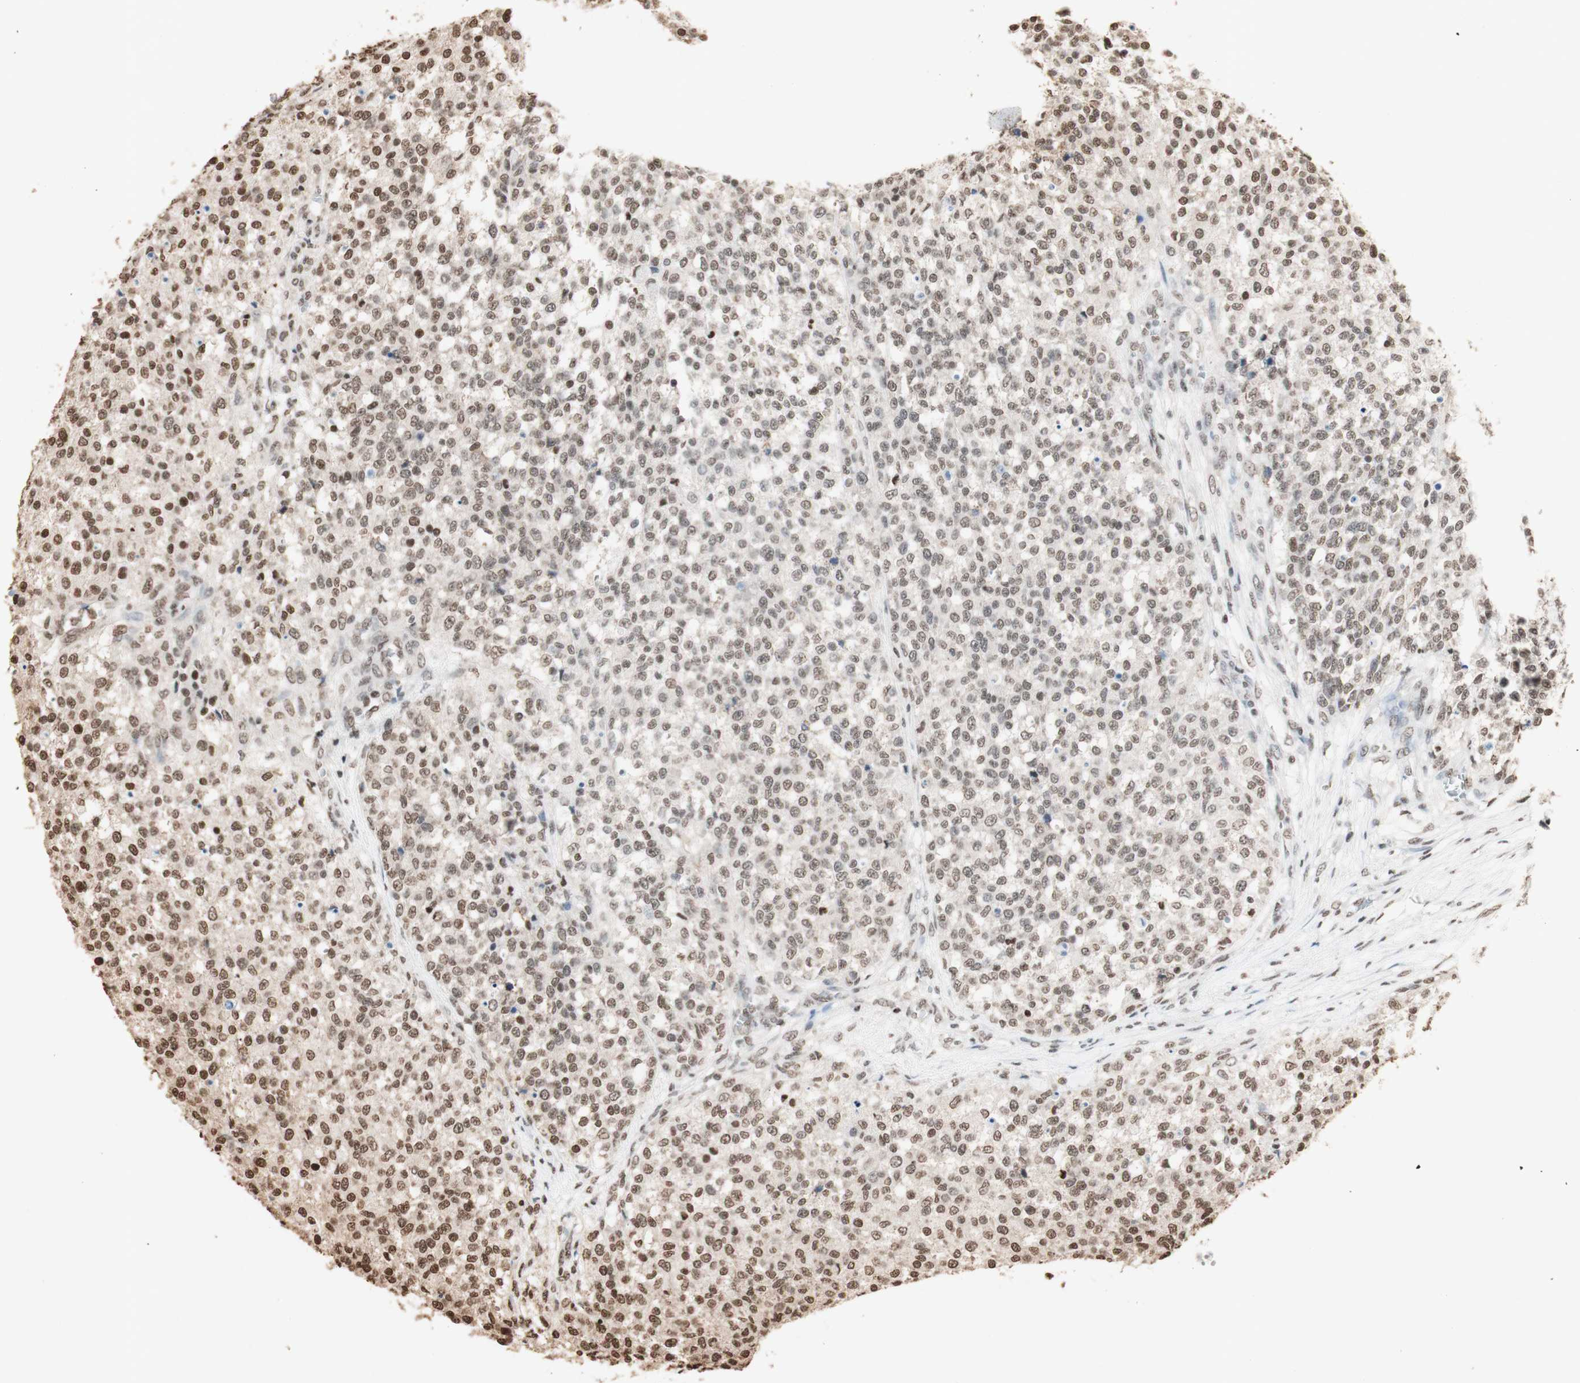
{"staining": {"intensity": "moderate", "quantity": ">75%", "location": "nuclear"}, "tissue": "testis cancer", "cell_type": "Tumor cells", "image_type": "cancer", "snomed": [{"axis": "morphology", "description": "Seminoma, NOS"}, {"axis": "topography", "description": "Testis"}], "caption": "Seminoma (testis) stained for a protein (brown) displays moderate nuclear positive positivity in about >75% of tumor cells.", "gene": "HNRNPA2B1", "patient": {"sex": "male", "age": 59}}